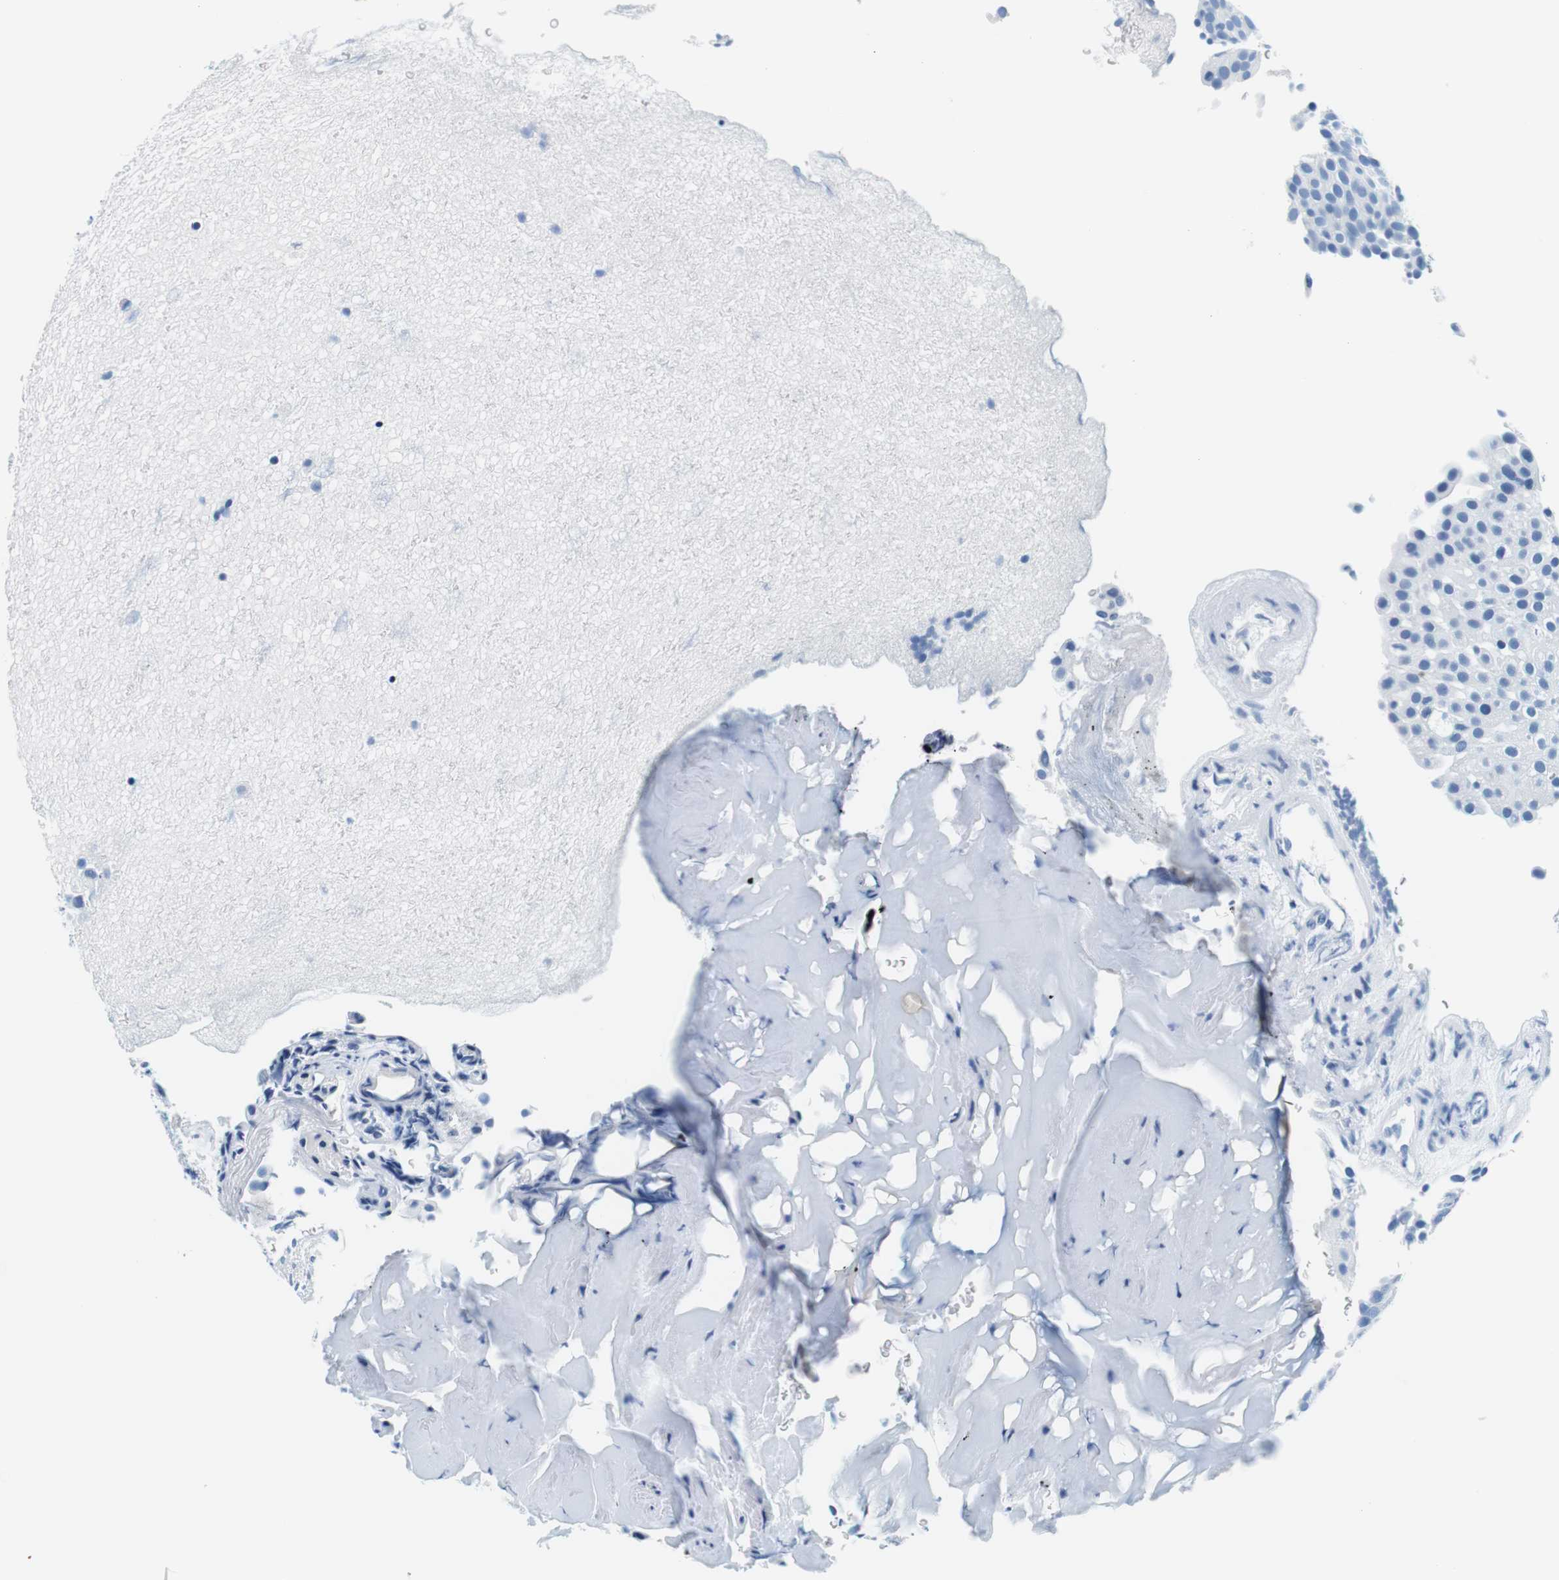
{"staining": {"intensity": "negative", "quantity": "none", "location": "none"}, "tissue": "urothelial cancer", "cell_type": "Tumor cells", "image_type": "cancer", "snomed": [{"axis": "morphology", "description": "Urothelial carcinoma, Low grade"}, {"axis": "topography", "description": "Urinary bladder"}], "caption": "Photomicrograph shows no significant protein staining in tumor cells of low-grade urothelial carcinoma. (DAB immunohistochemistry (IHC) visualized using brightfield microscopy, high magnification).", "gene": "ELANE", "patient": {"sex": "male", "age": 78}}